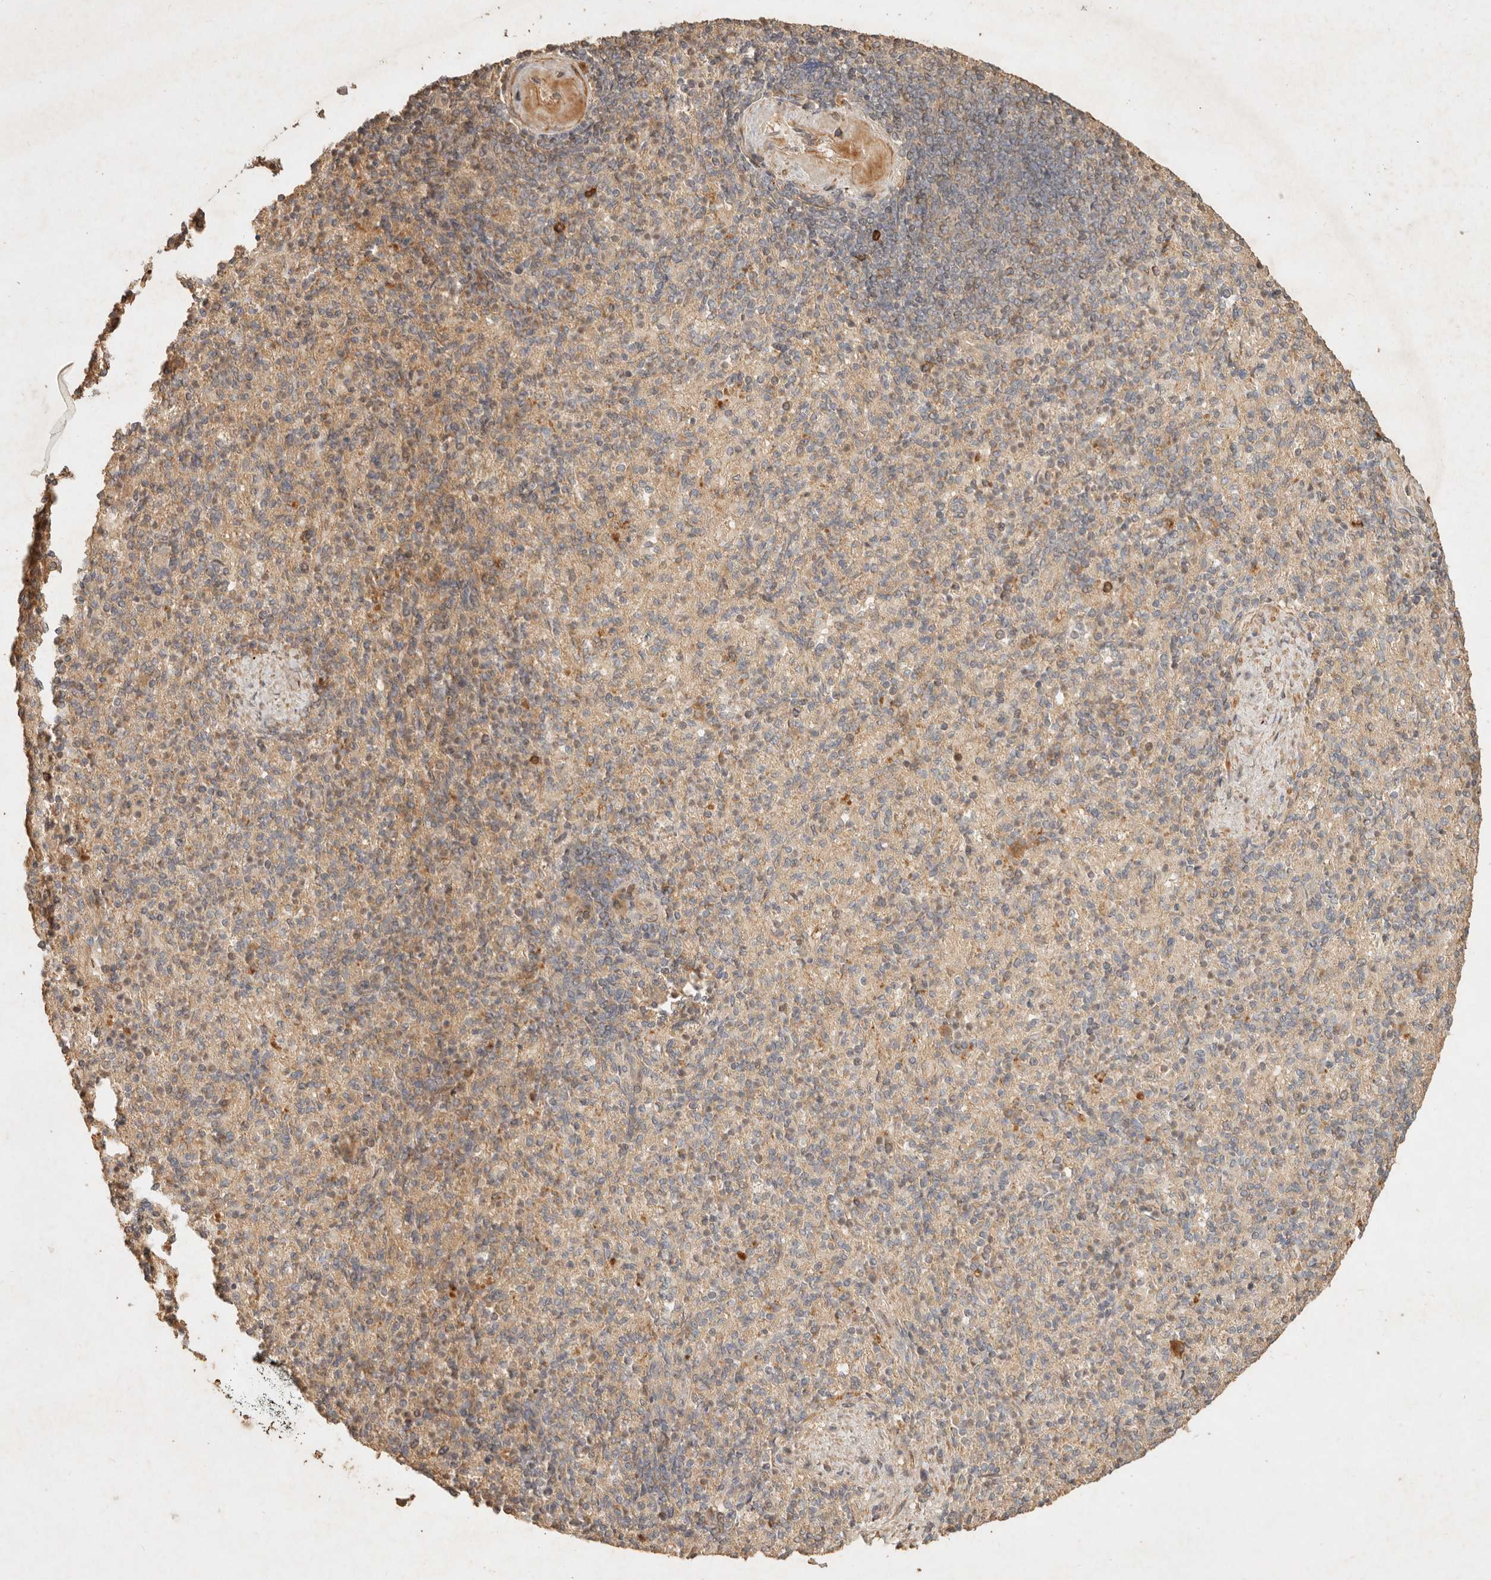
{"staining": {"intensity": "weak", "quantity": "25%-75%", "location": "cytoplasmic/membranous"}, "tissue": "spleen", "cell_type": "Cells in red pulp", "image_type": "normal", "snomed": [{"axis": "morphology", "description": "Normal tissue, NOS"}, {"axis": "topography", "description": "Spleen"}], "caption": "A micrograph showing weak cytoplasmic/membranous expression in approximately 25%-75% of cells in red pulp in unremarkable spleen, as visualized by brown immunohistochemical staining.", "gene": "CLEC4C", "patient": {"sex": "female", "age": 74}}